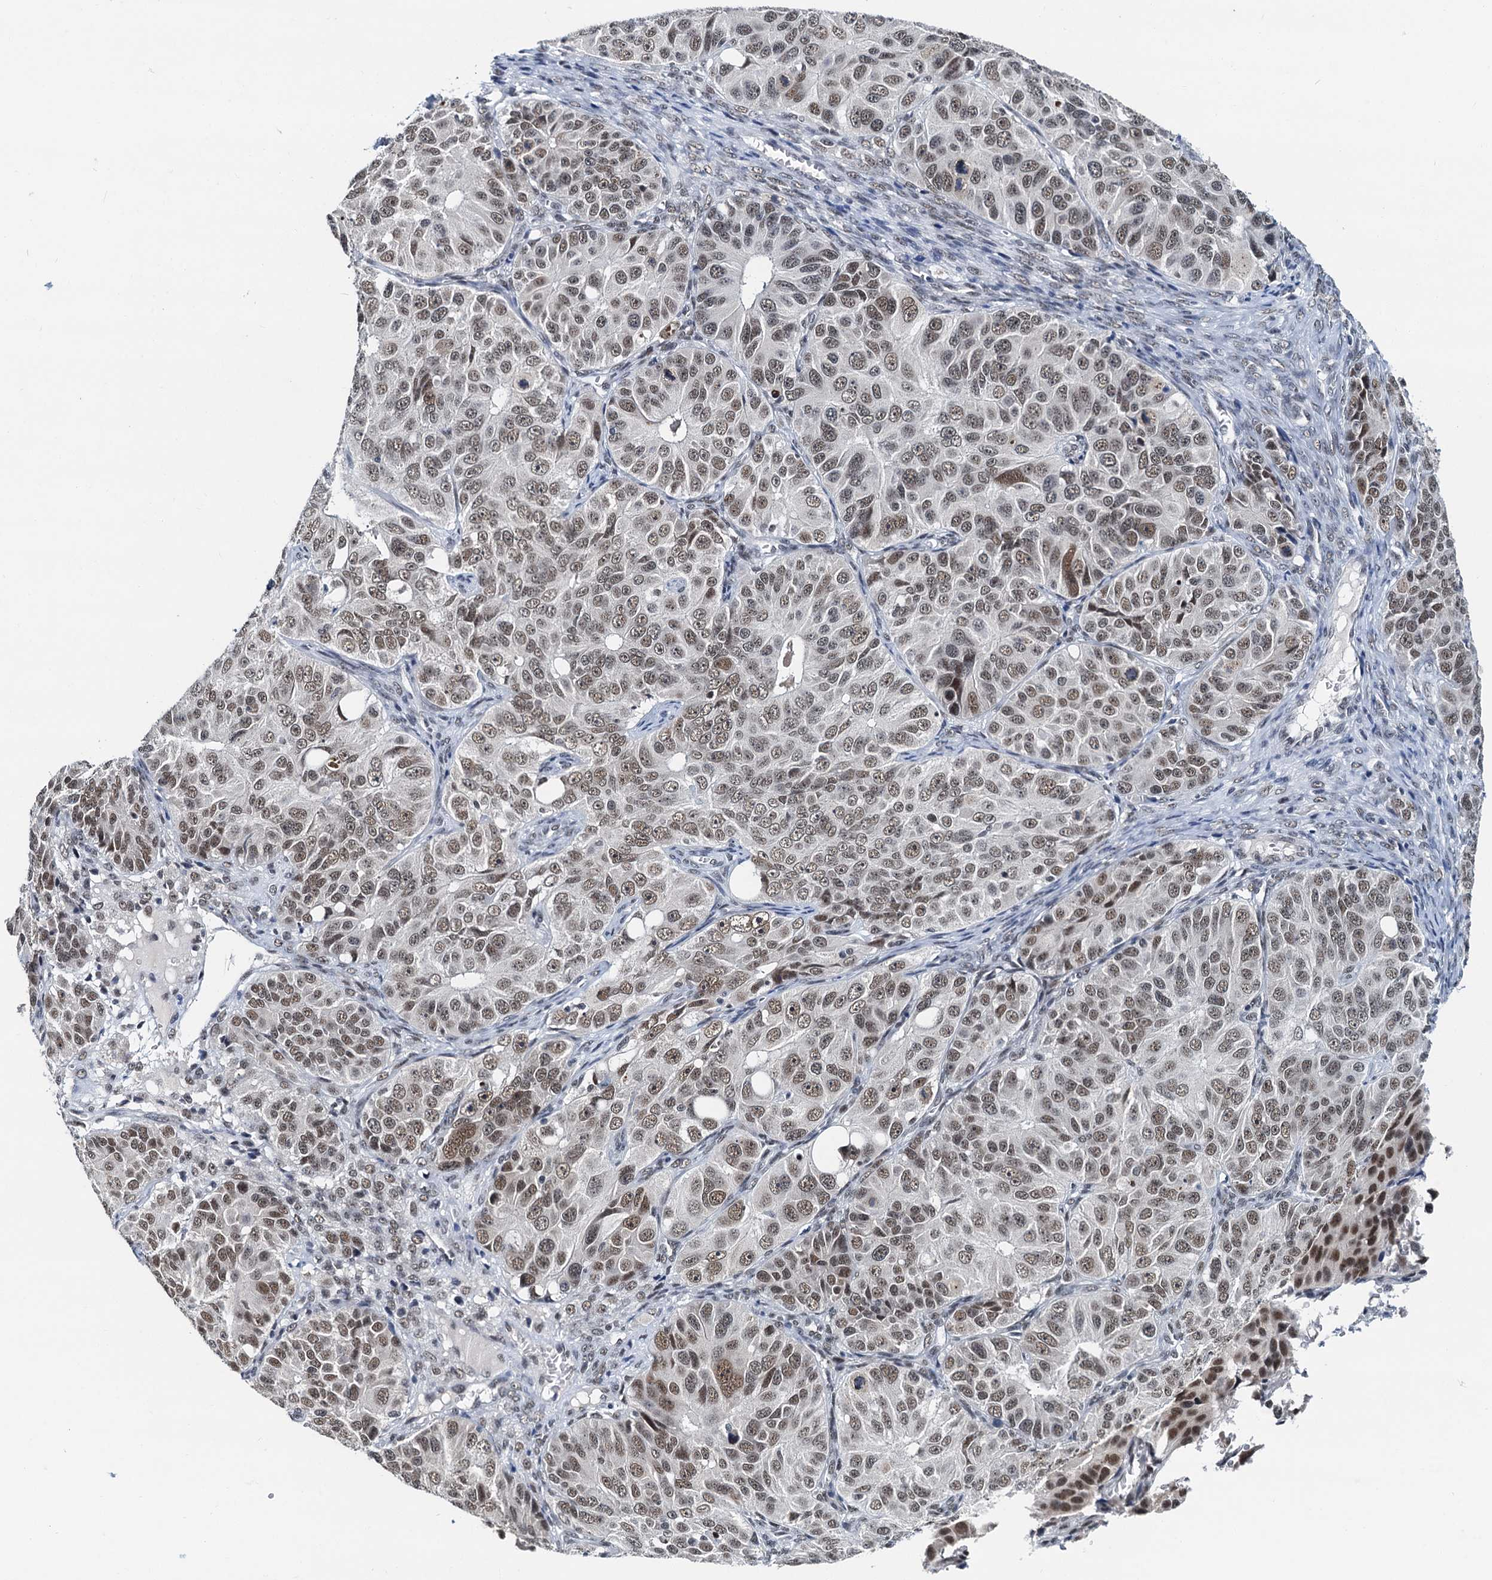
{"staining": {"intensity": "moderate", "quantity": ">75%", "location": "nuclear"}, "tissue": "ovarian cancer", "cell_type": "Tumor cells", "image_type": "cancer", "snomed": [{"axis": "morphology", "description": "Carcinoma, endometroid"}, {"axis": "topography", "description": "Ovary"}], "caption": "The photomicrograph reveals a brown stain indicating the presence of a protein in the nuclear of tumor cells in endometroid carcinoma (ovarian).", "gene": "SNRPD1", "patient": {"sex": "female", "age": 51}}